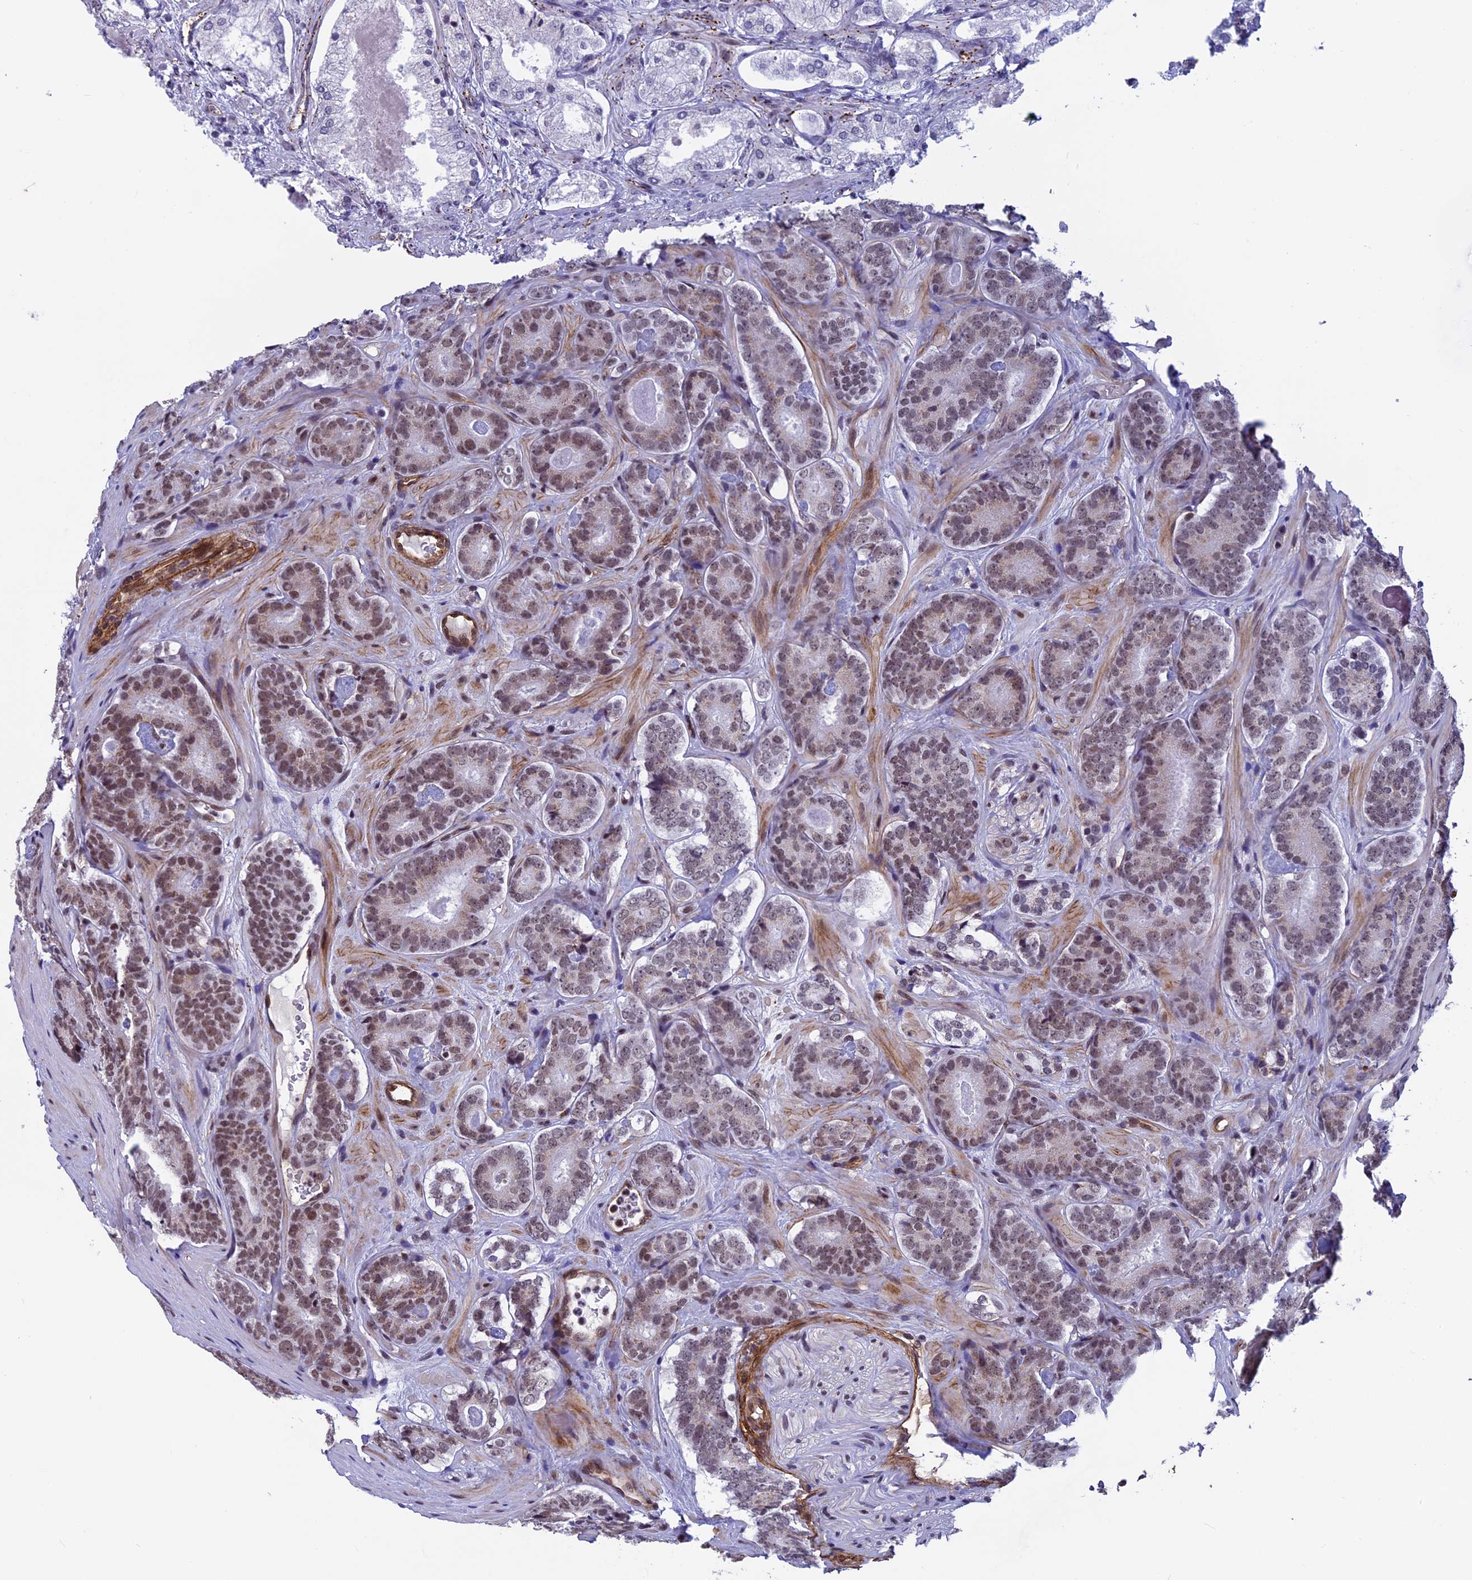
{"staining": {"intensity": "moderate", "quantity": "25%-75%", "location": "nuclear"}, "tissue": "prostate cancer", "cell_type": "Tumor cells", "image_type": "cancer", "snomed": [{"axis": "morphology", "description": "Adenocarcinoma, High grade"}, {"axis": "topography", "description": "Prostate"}], "caption": "A medium amount of moderate nuclear expression is identified in approximately 25%-75% of tumor cells in prostate cancer (high-grade adenocarcinoma) tissue.", "gene": "NIPBL", "patient": {"sex": "male", "age": 63}}